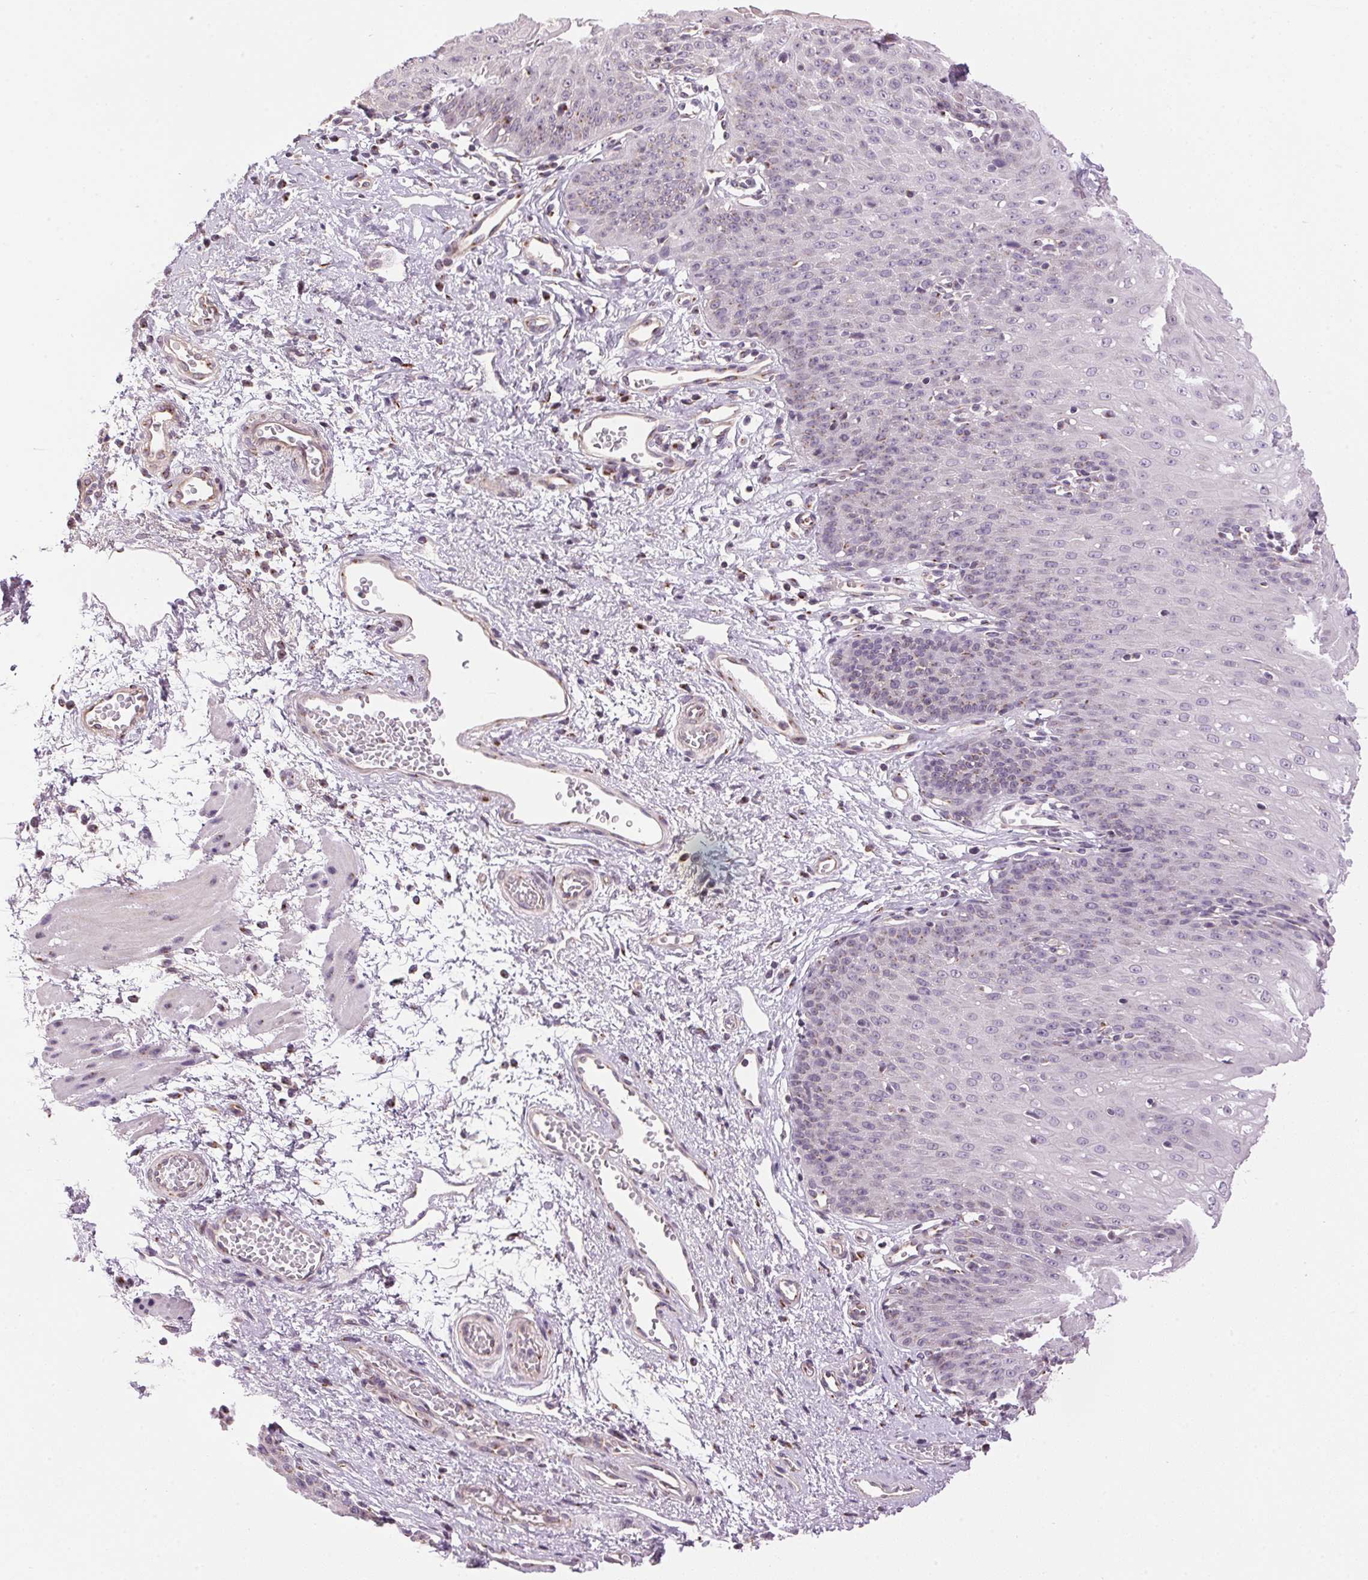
{"staining": {"intensity": "weak", "quantity": "<25%", "location": "cytoplasmic/membranous"}, "tissue": "esophagus", "cell_type": "Squamous epithelial cells", "image_type": "normal", "snomed": [{"axis": "morphology", "description": "Normal tissue, NOS"}, {"axis": "topography", "description": "Esophagus"}], "caption": "This is a photomicrograph of IHC staining of unremarkable esophagus, which shows no staining in squamous epithelial cells.", "gene": "GOLPH3", "patient": {"sex": "male", "age": 71}}